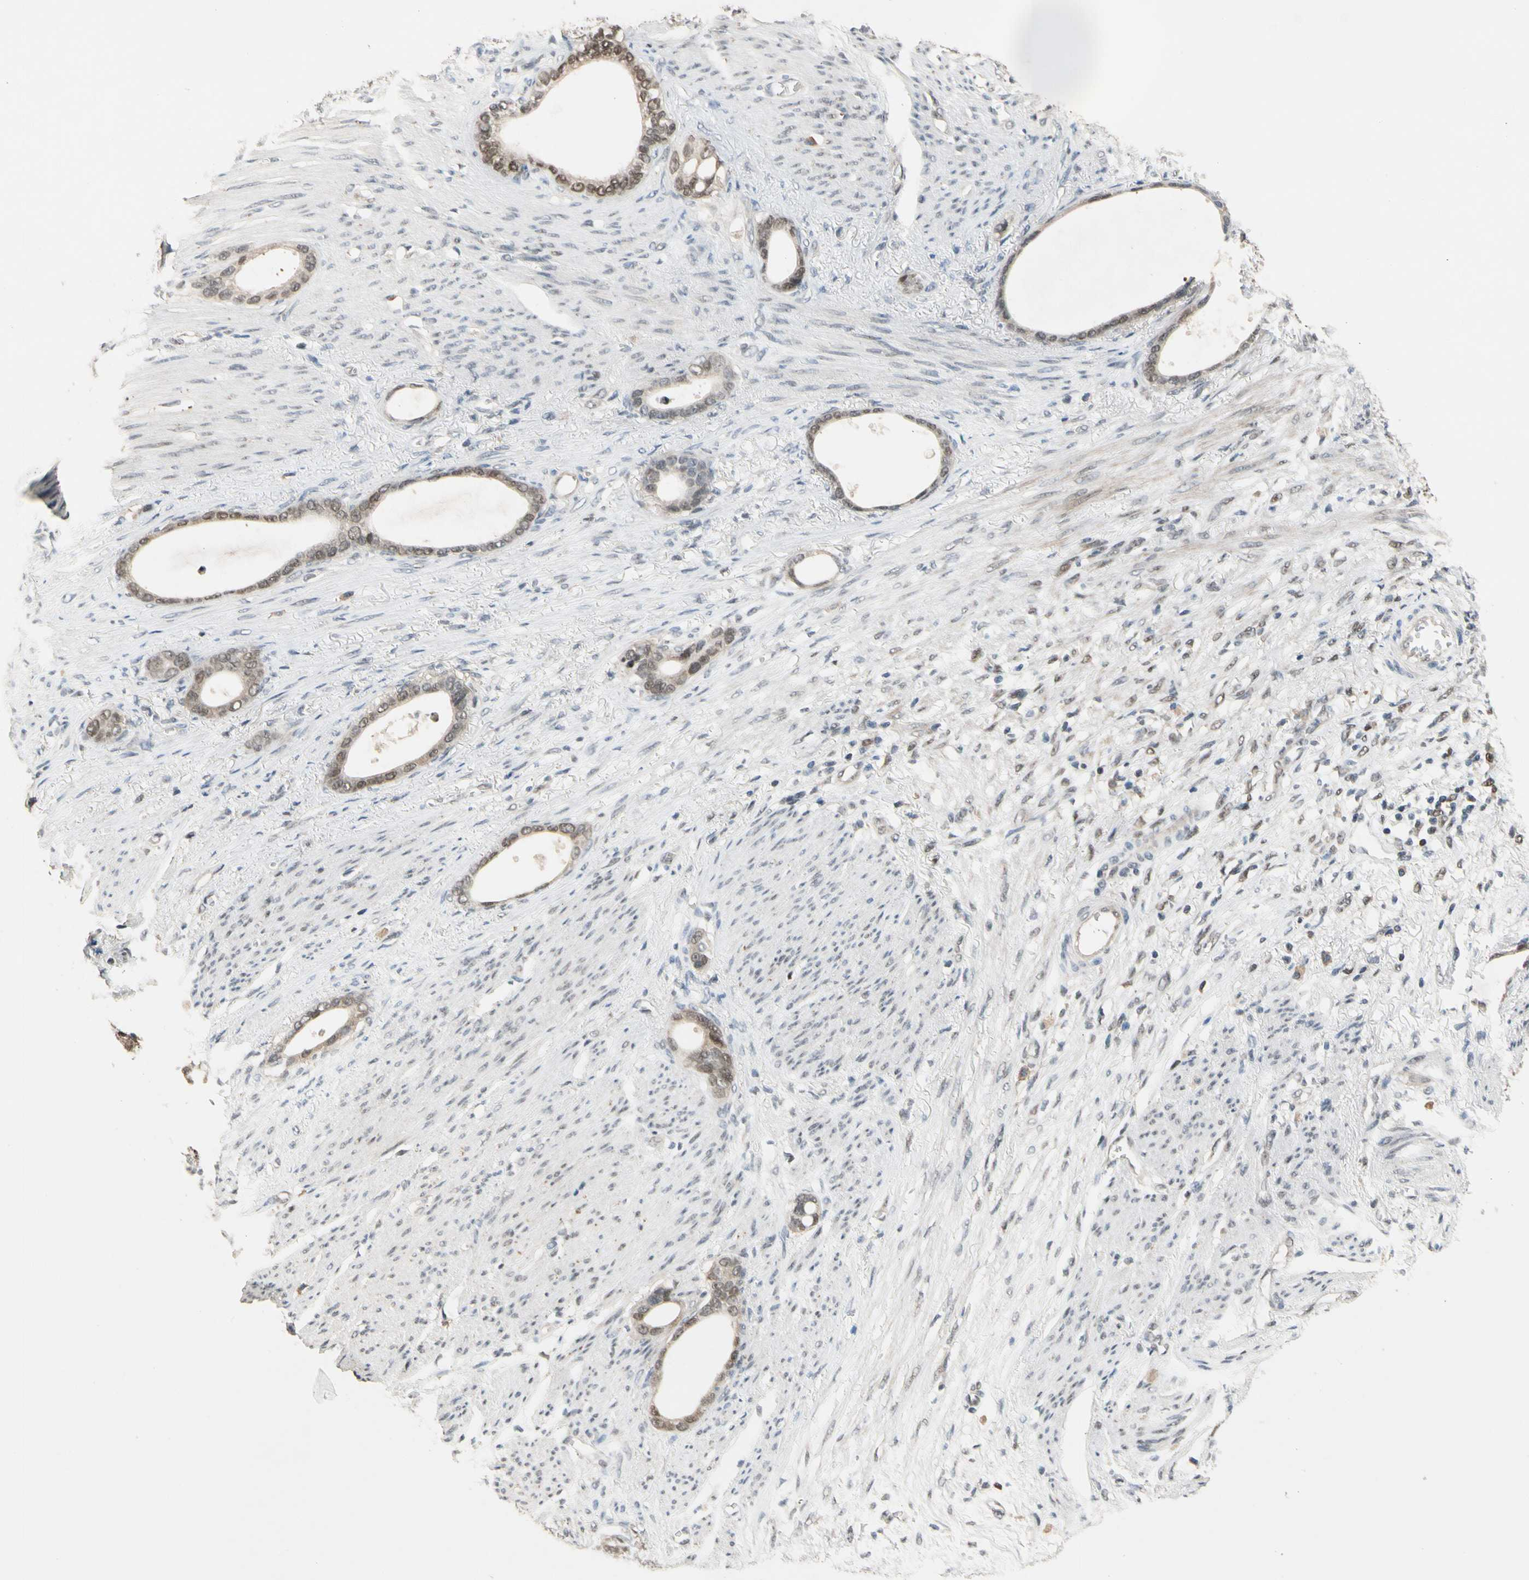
{"staining": {"intensity": "moderate", "quantity": ">75%", "location": "cytoplasmic/membranous,nuclear"}, "tissue": "stomach cancer", "cell_type": "Tumor cells", "image_type": "cancer", "snomed": [{"axis": "morphology", "description": "Adenocarcinoma, NOS"}, {"axis": "topography", "description": "Stomach"}], "caption": "About >75% of tumor cells in human stomach cancer display moderate cytoplasmic/membranous and nuclear protein staining as visualized by brown immunohistochemical staining.", "gene": "RIOX2", "patient": {"sex": "female", "age": 75}}